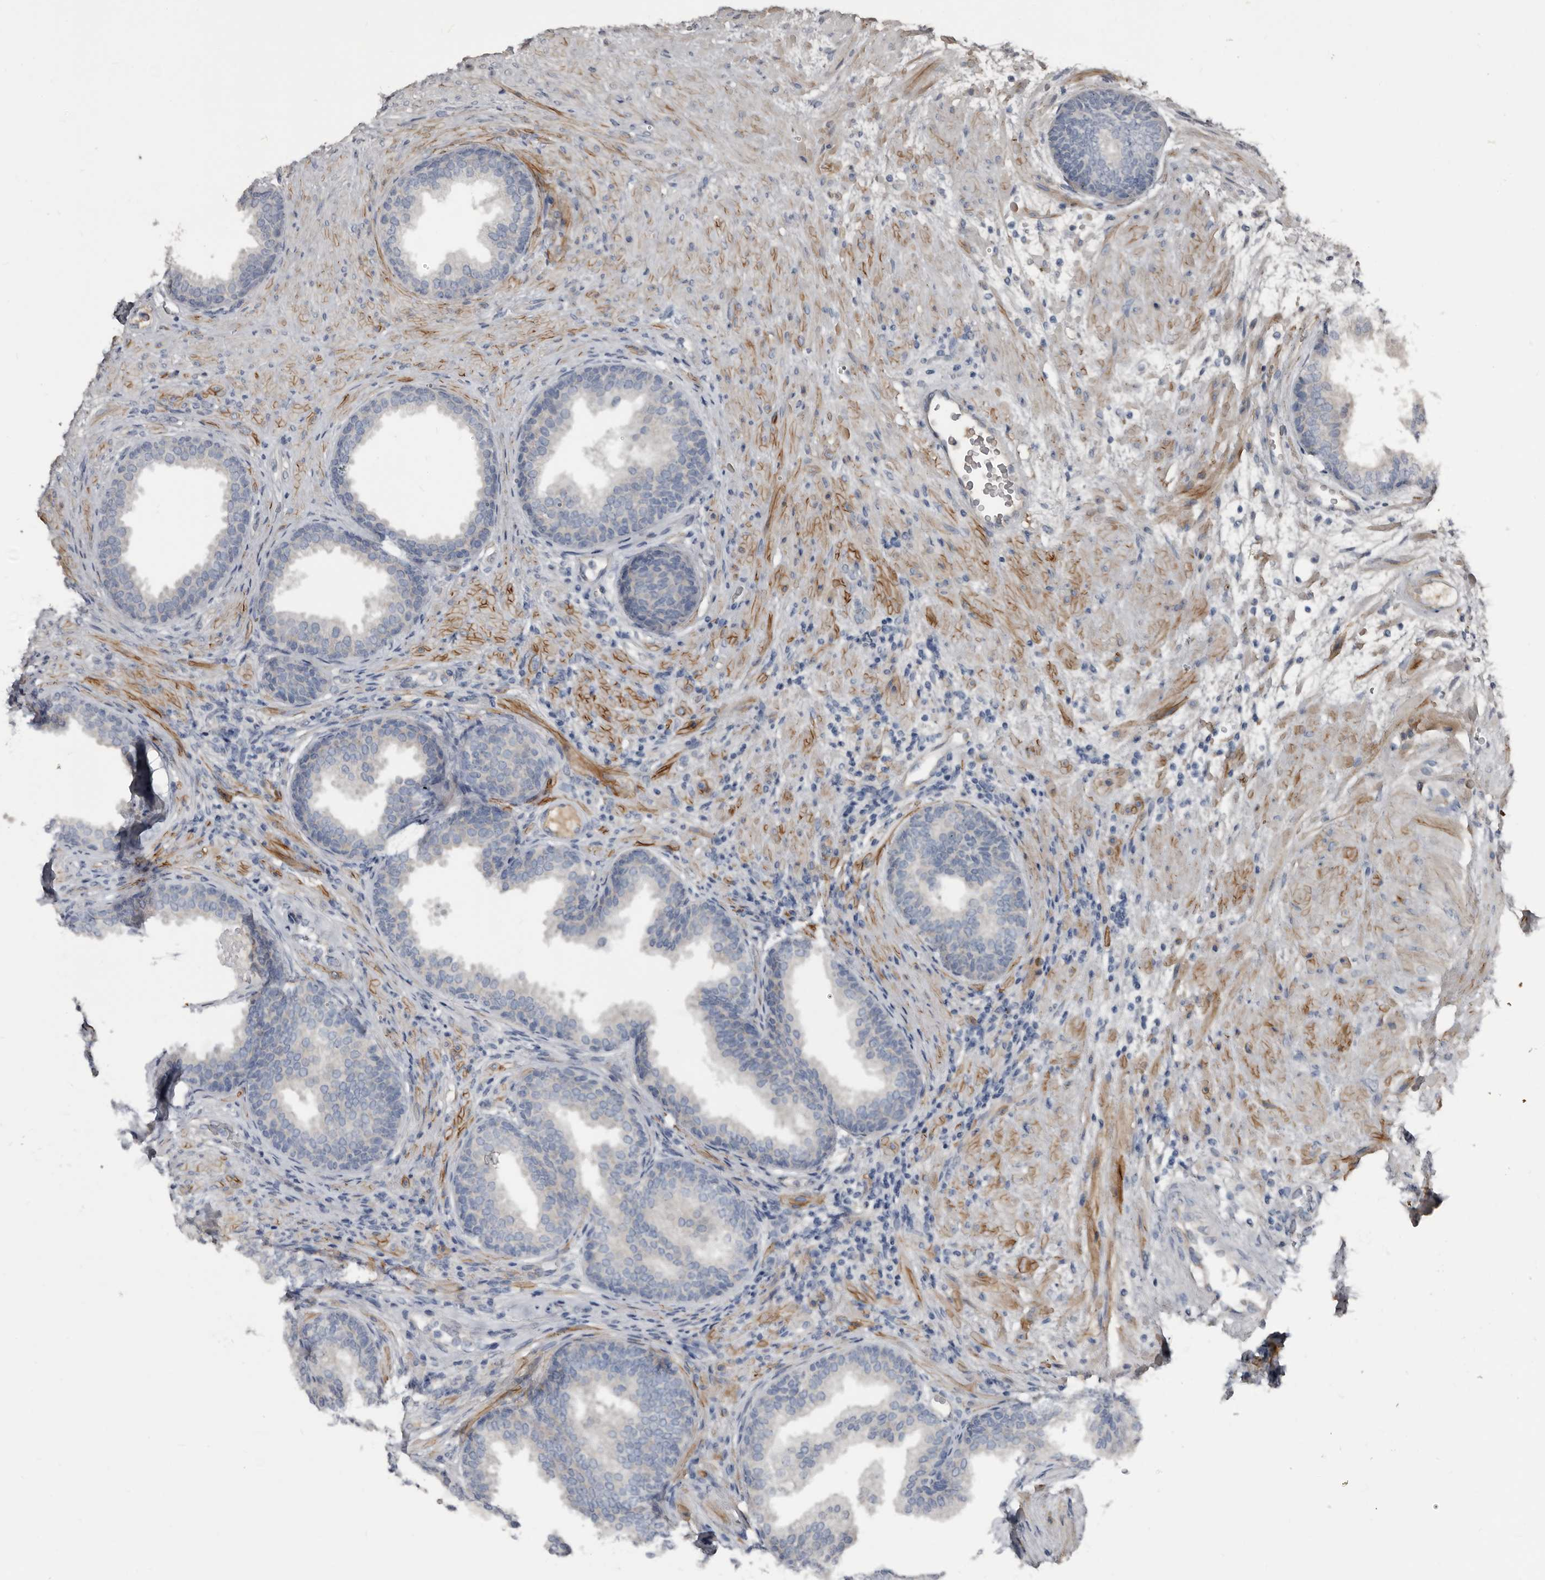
{"staining": {"intensity": "negative", "quantity": "none", "location": "none"}, "tissue": "prostate", "cell_type": "Glandular cells", "image_type": "normal", "snomed": [{"axis": "morphology", "description": "Normal tissue, NOS"}, {"axis": "topography", "description": "Prostate"}], "caption": "DAB (3,3'-diaminobenzidine) immunohistochemical staining of normal human prostate demonstrates no significant expression in glandular cells.", "gene": "ZNF114", "patient": {"sex": "male", "age": 76}}